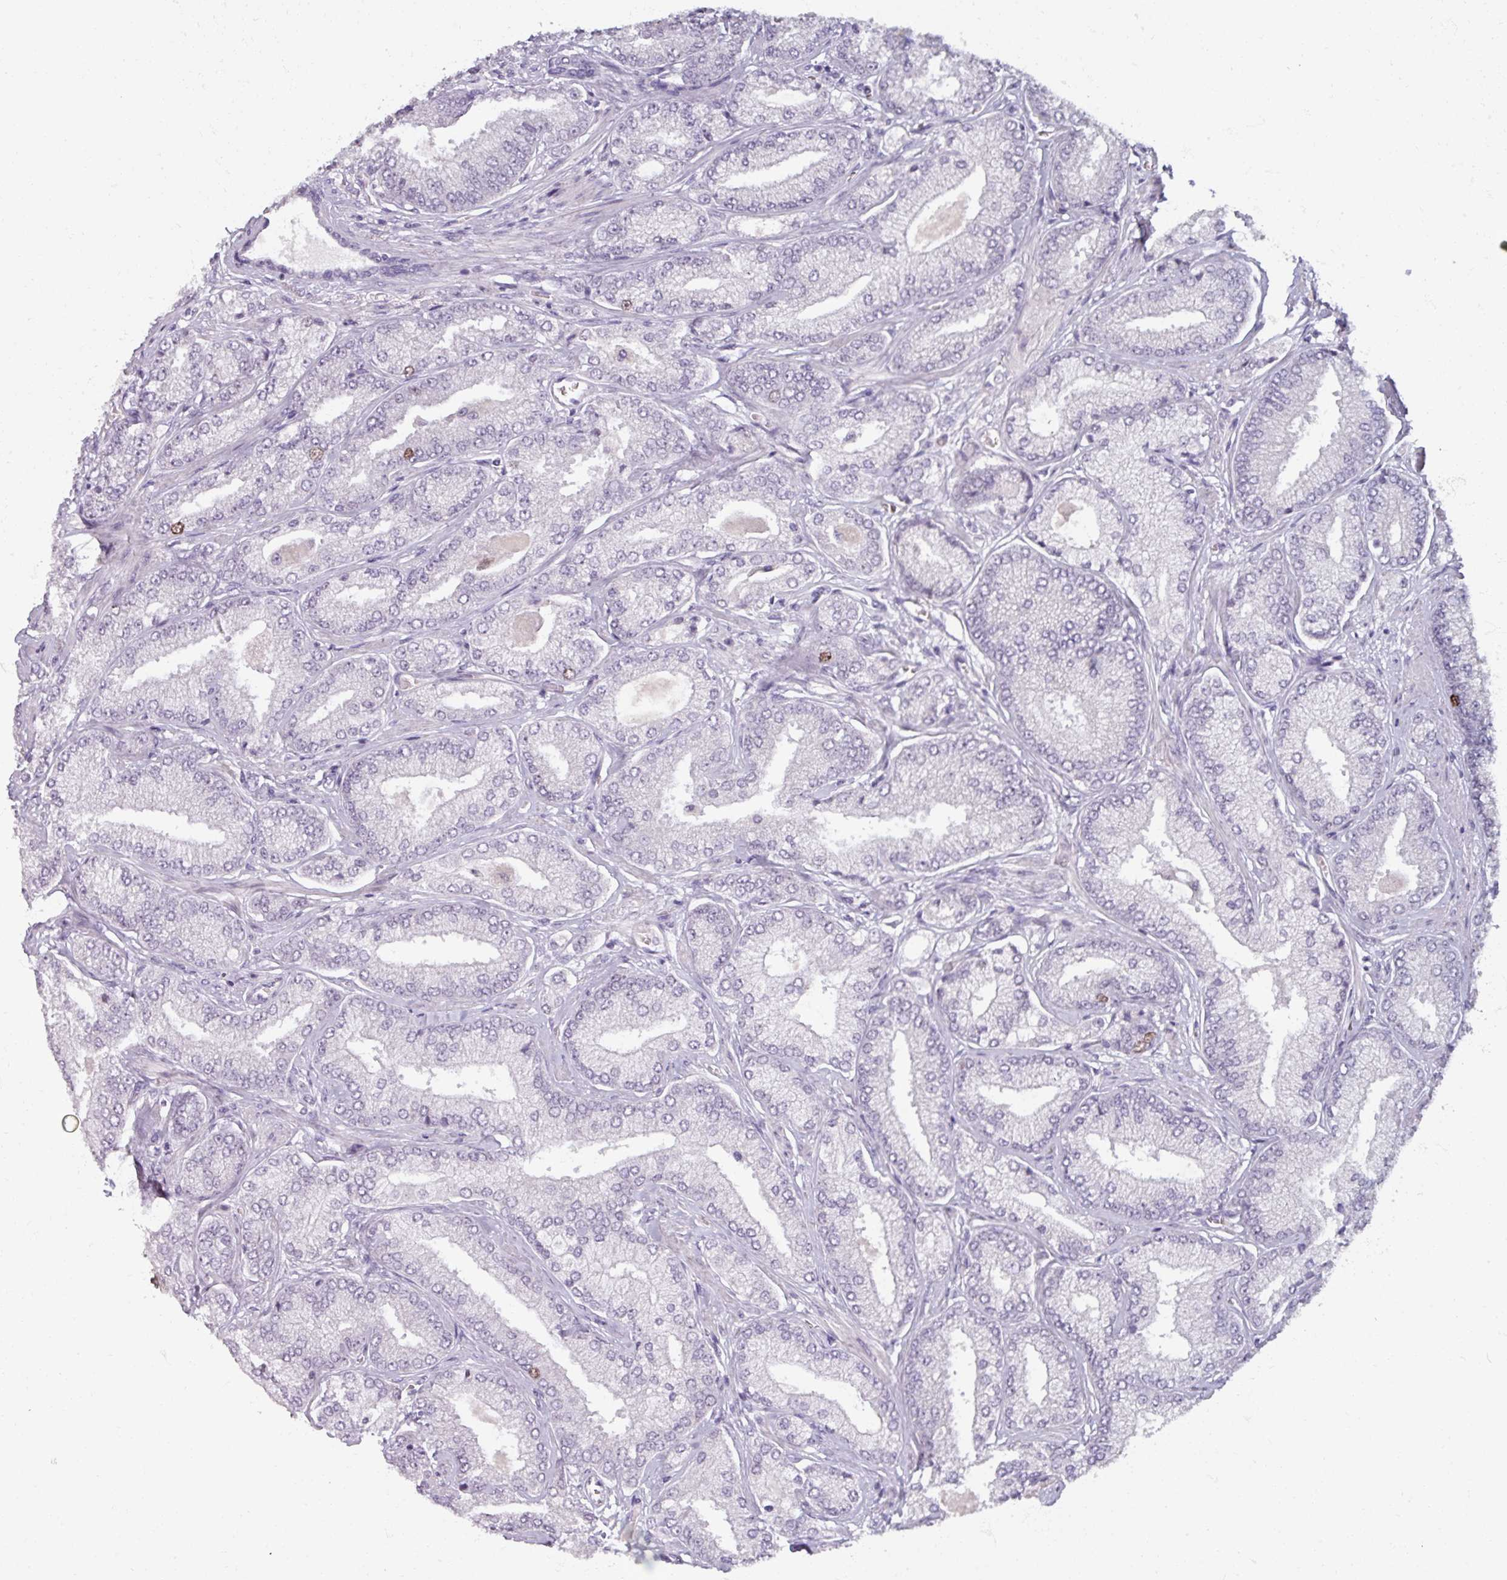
{"staining": {"intensity": "negative", "quantity": "none", "location": "none"}, "tissue": "prostate cancer", "cell_type": "Tumor cells", "image_type": "cancer", "snomed": [{"axis": "morphology", "description": "Adenocarcinoma, High grade"}, {"axis": "topography", "description": "Prostate"}], "caption": "Prostate cancer (adenocarcinoma (high-grade)) stained for a protein using IHC displays no expression tumor cells.", "gene": "ATAD2", "patient": {"sex": "male", "age": 68}}